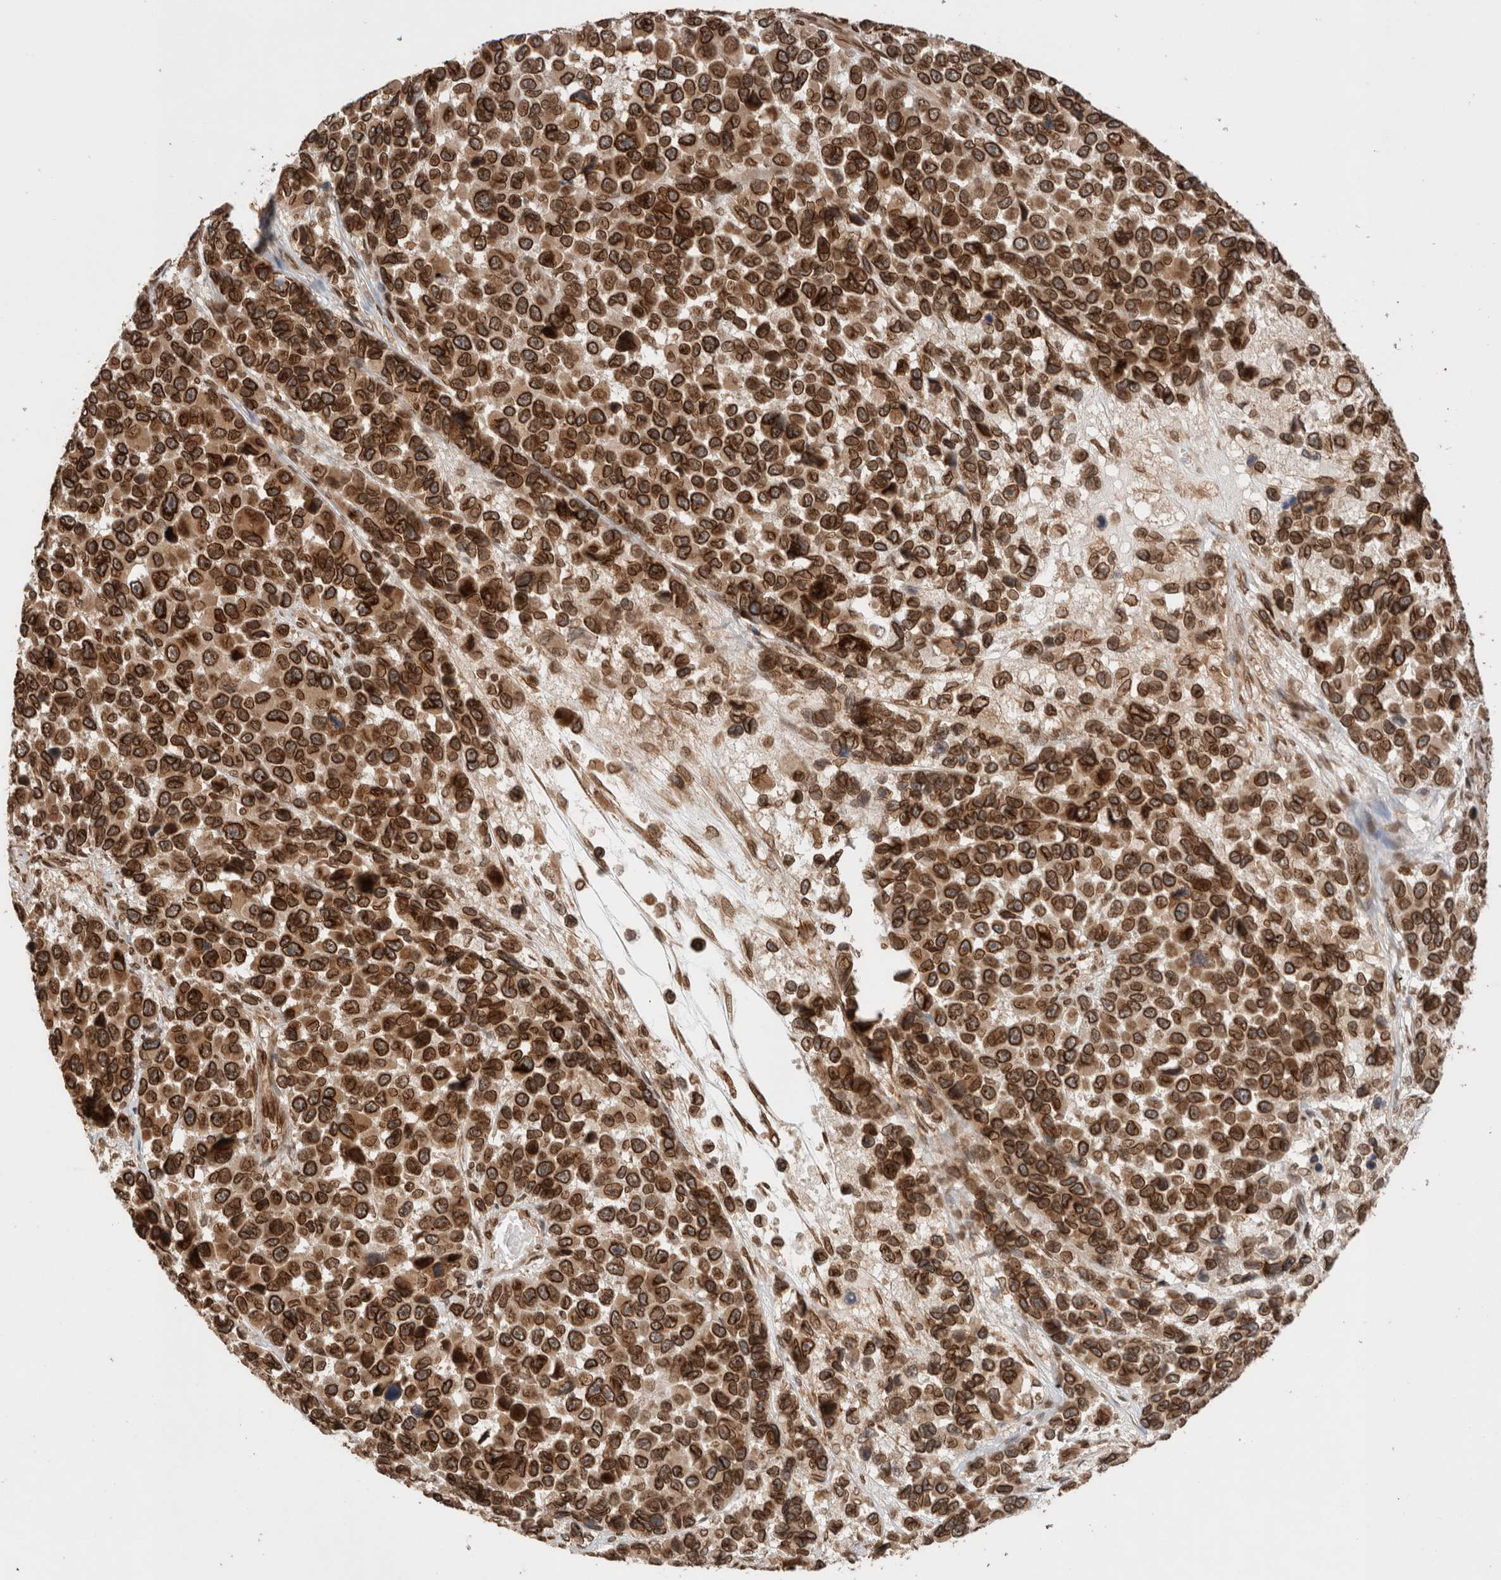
{"staining": {"intensity": "strong", "quantity": ">75%", "location": "cytoplasmic/membranous,nuclear"}, "tissue": "melanoma", "cell_type": "Tumor cells", "image_type": "cancer", "snomed": [{"axis": "morphology", "description": "Malignant melanoma, NOS"}, {"axis": "topography", "description": "Skin"}], "caption": "Immunohistochemistry (IHC) (DAB) staining of melanoma displays strong cytoplasmic/membranous and nuclear protein staining in approximately >75% of tumor cells.", "gene": "TPR", "patient": {"sex": "male", "age": 53}}